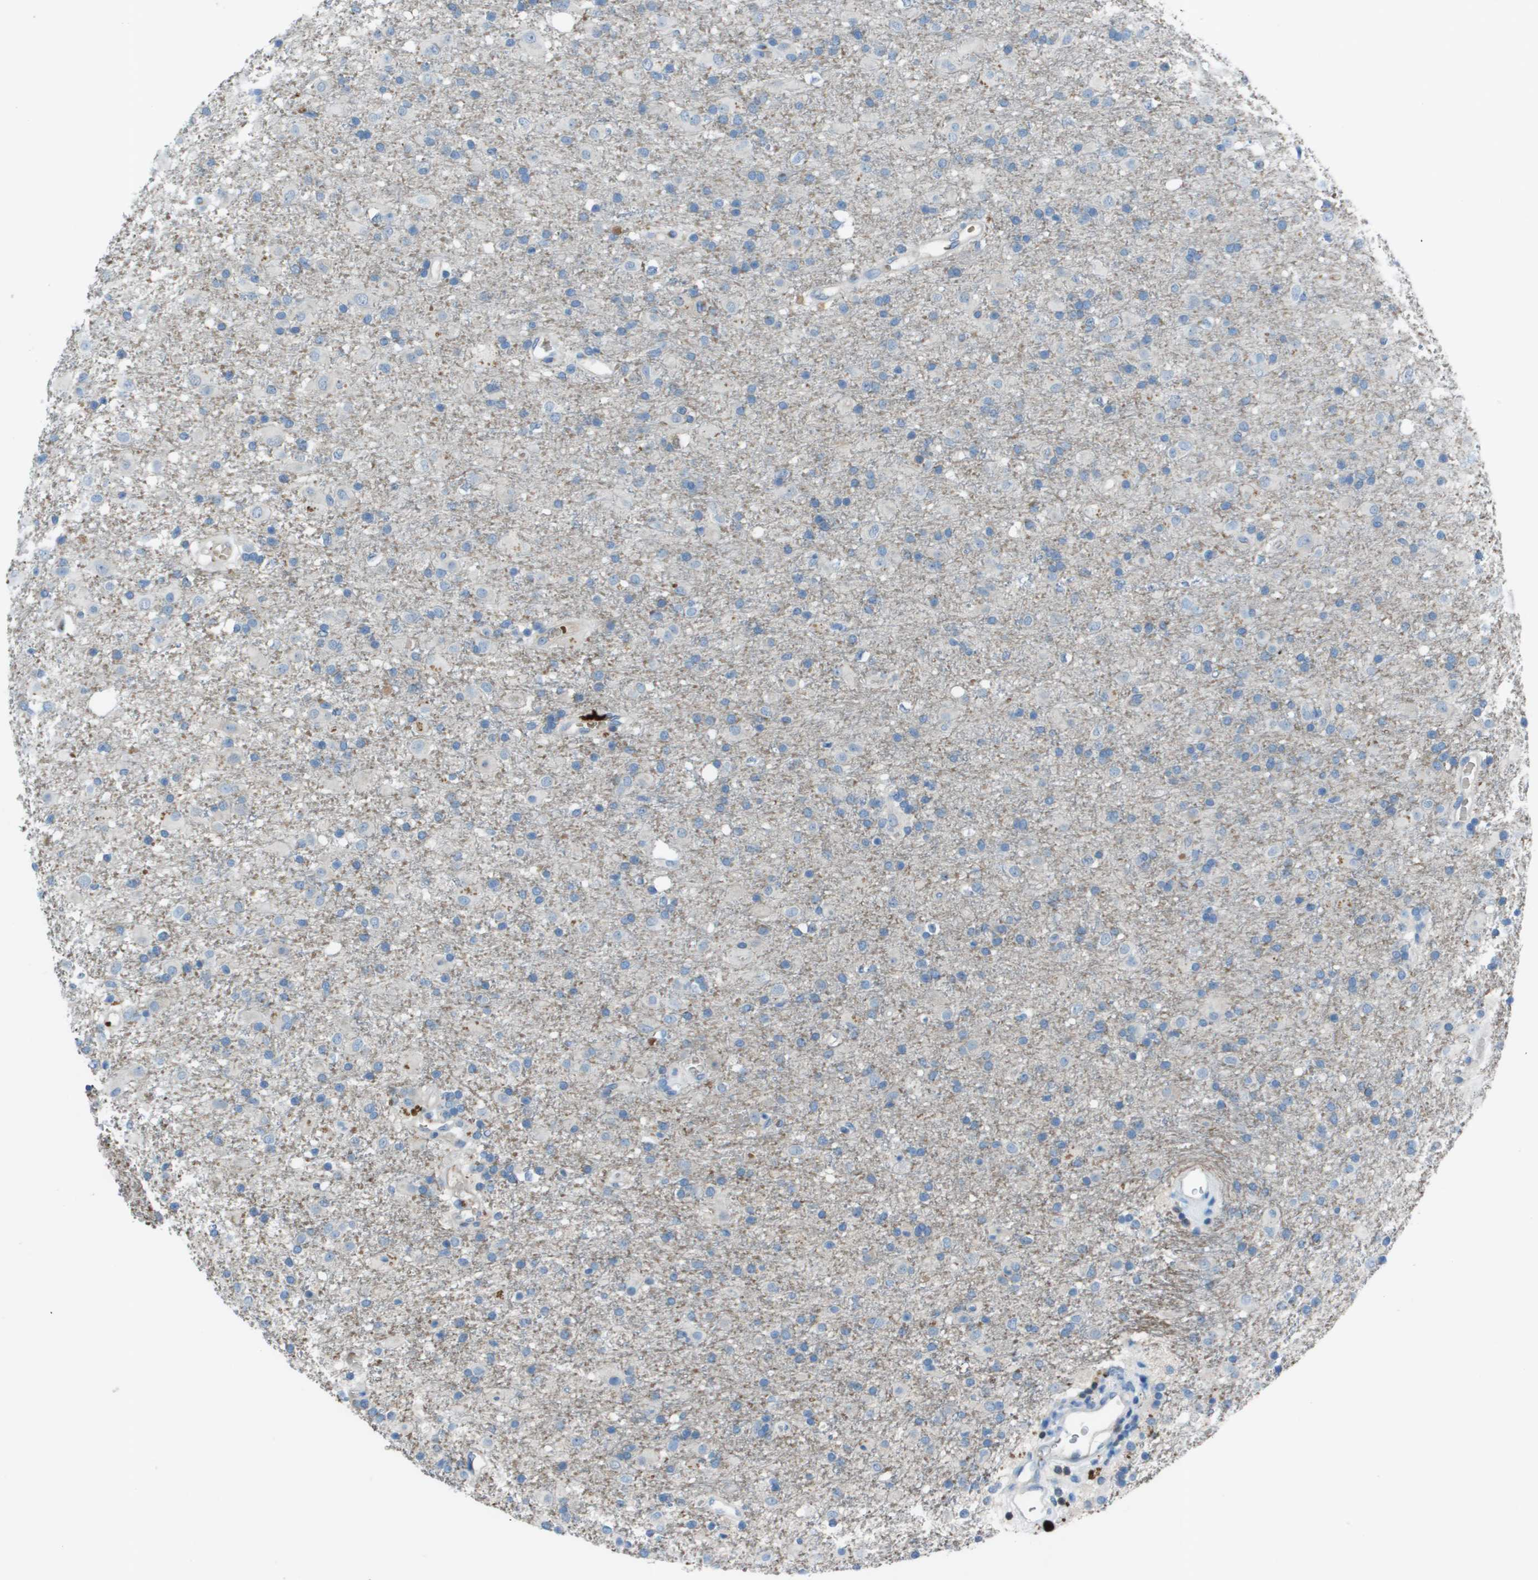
{"staining": {"intensity": "negative", "quantity": "none", "location": "none"}, "tissue": "glioma", "cell_type": "Tumor cells", "image_type": "cancer", "snomed": [{"axis": "morphology", "description": "Glioma, malignant, Low grade"}, {"axis": "topography", "description": "Brain"}], "caption": "Immunohistochemistry (IHC) of human low-grade glioma (malignant) displays no expression in tumor cells.", "gene": "CAMK4", "patient": {"sex": "male", "age": 65}}